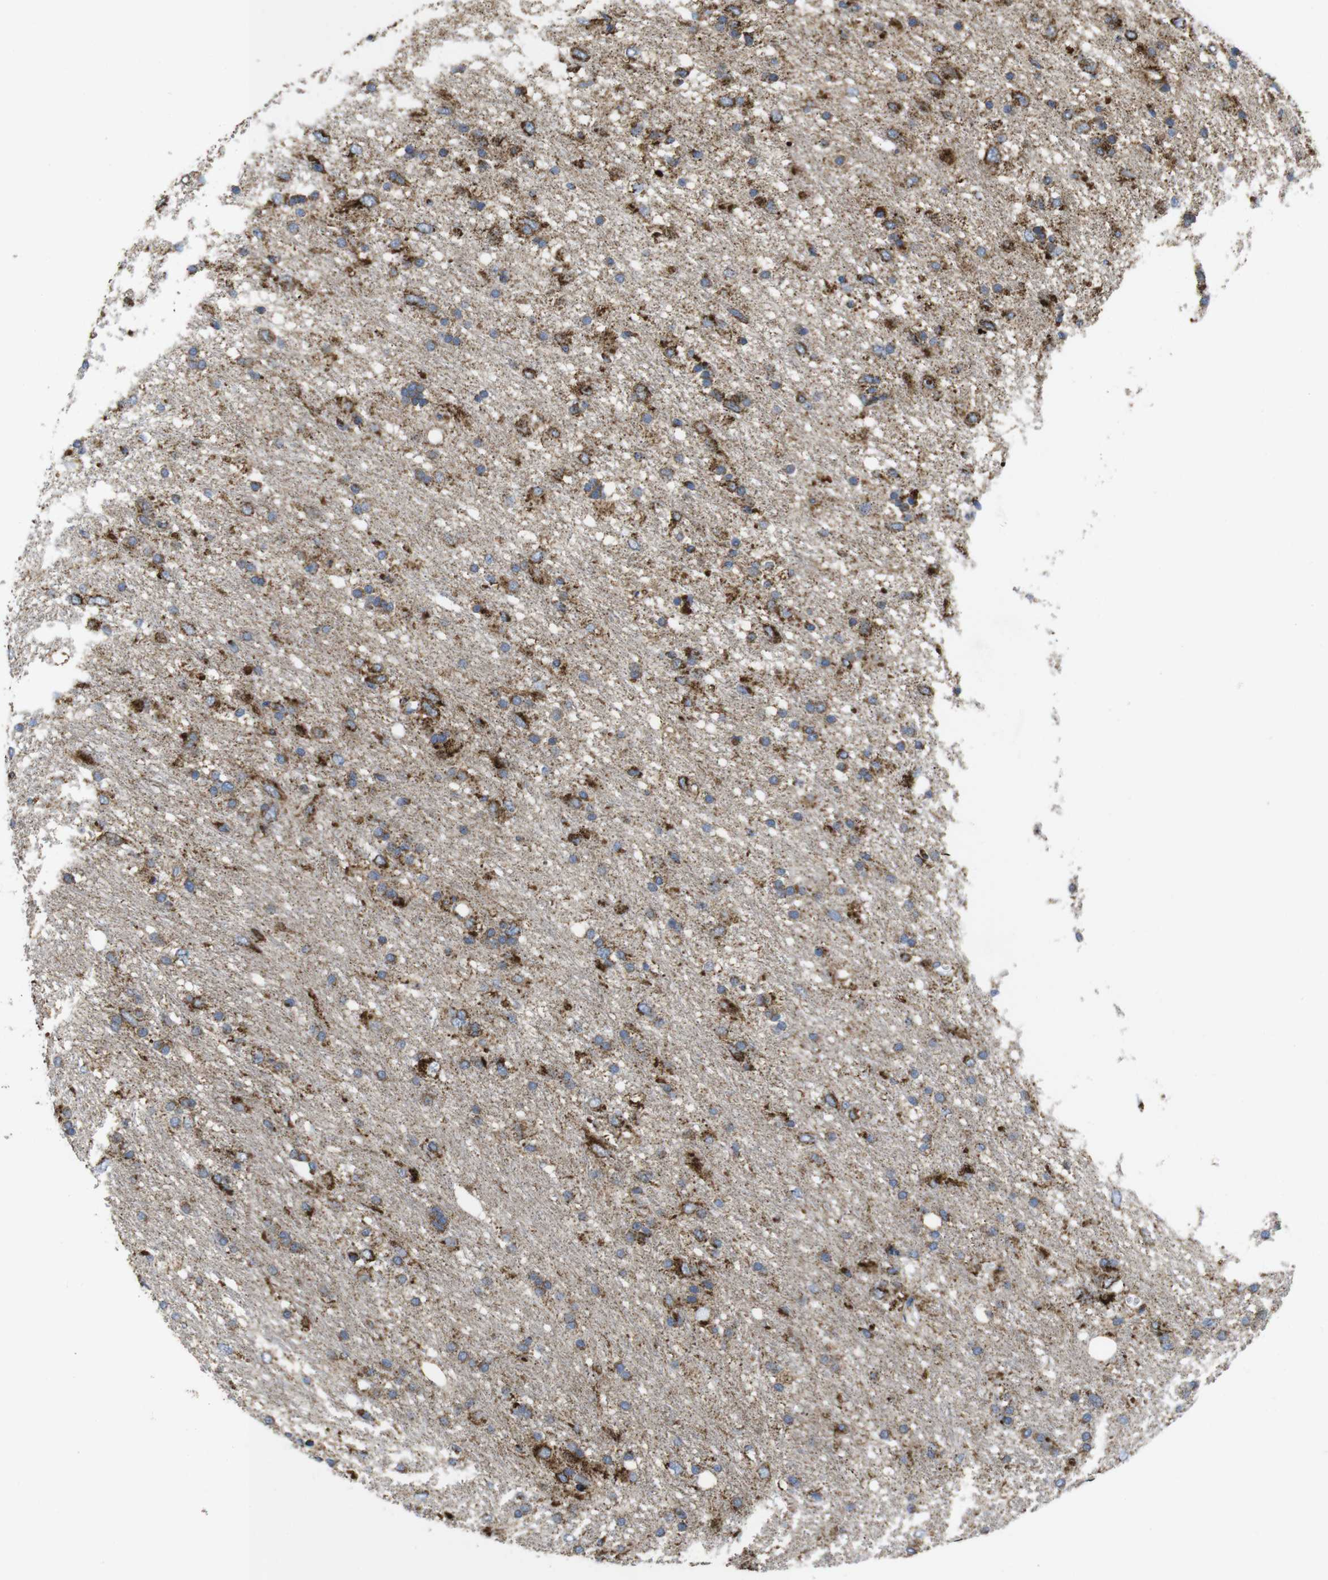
{"staining": {"intensity": "strong", "quantity": "25%-75%", "location": "cytoplasmic/membranous"}, "tissue": "glioma", "cell_type": "Tumor cells", "image_type": "cancer", "snomed": [{"axis": "morphology", "description": "Glioma, malignant, Low grade"}, {"axis": "topography", "description": "Brain"}], "caption": "Immunohistochemistry histopathology image of neoplastic tissue: human low-grade glioma (malignant) stained using immunohistochemistry (IHC) exhibits high levels of strong protein expression localized specifically in the cytoplasmic/membranous of tumor cells, appearing as a cytoplasmic/membranous brown color.", "gene": "TMEM192", "patient": {"sex": "male", "age": 77}}